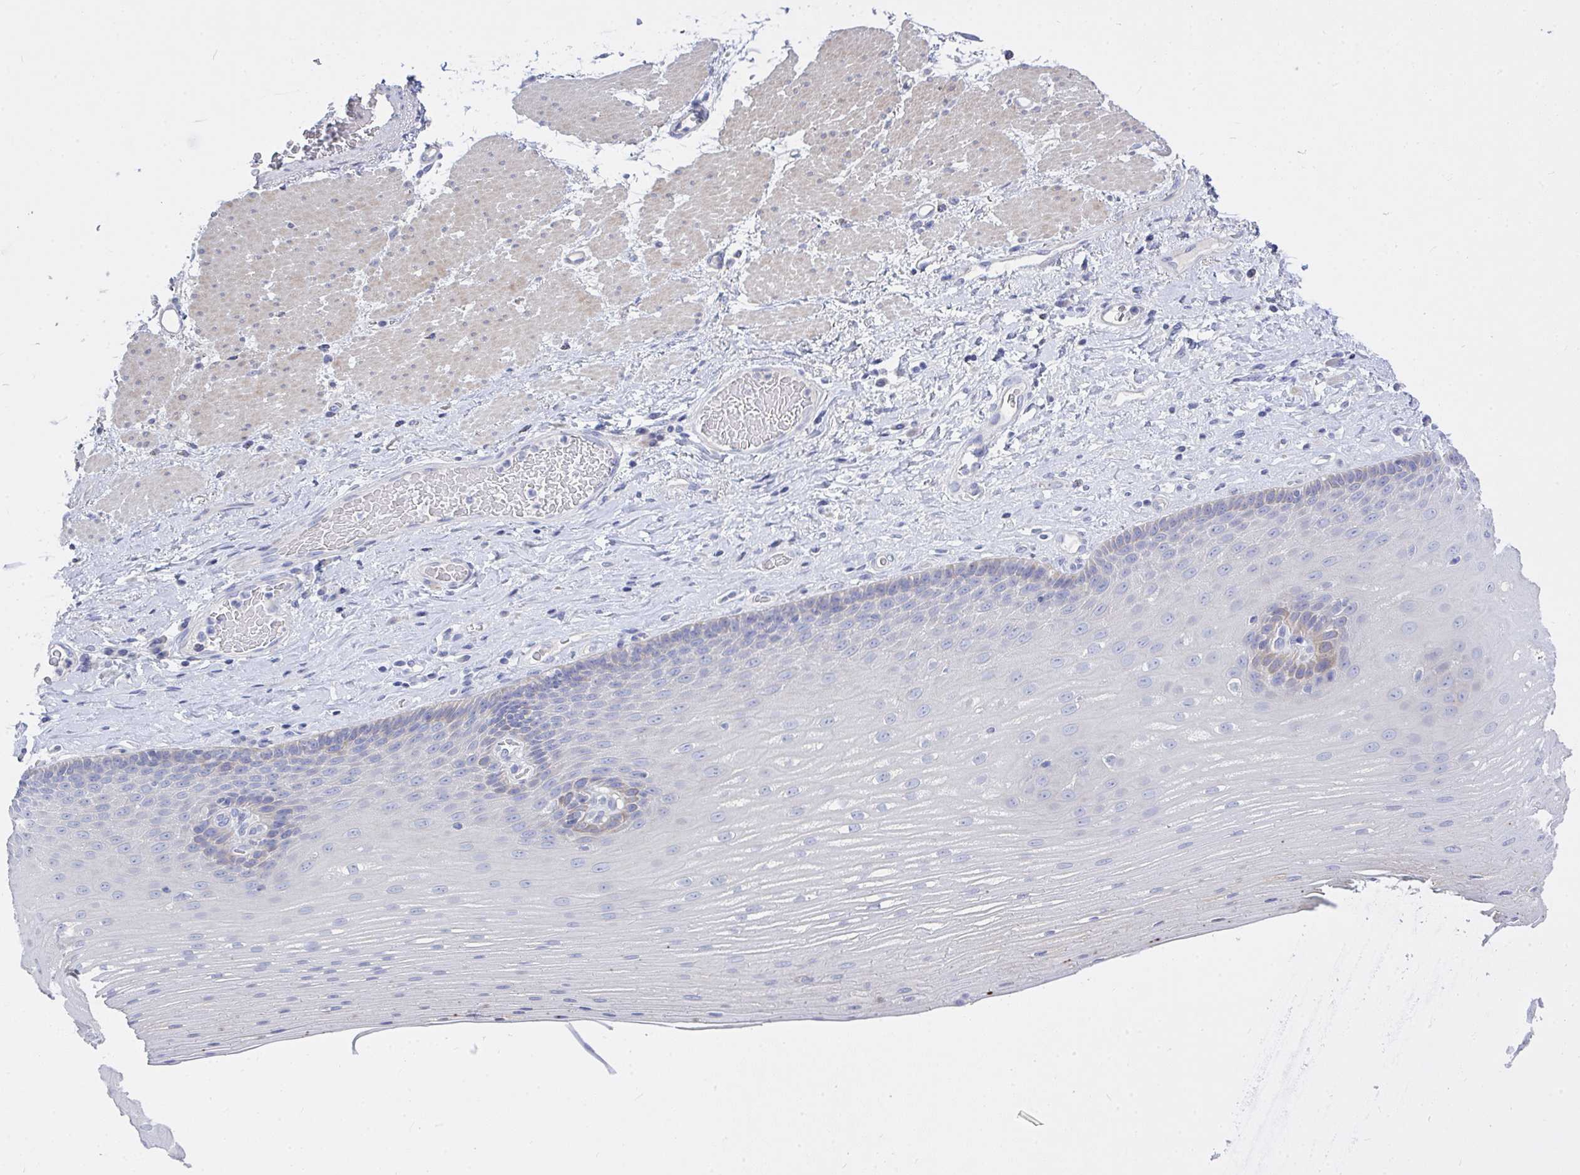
{"staining": {"intensity": "negative", "quantity": "none", "location": "none"}, "tissue": "esophagus", "cell_type": "Squamous epithelial cells", "image_type": "normal", "snomed": [{"axis": "morphology", "description": "Normal tissue, NOS"}, {"axis": "topography", "description": "Esophagus"}], "caption": "Immunohistochemistry (IHC) of normal esophagus displays no staining in squamous epithelial cells. Brightfield microscopy of immunohistochemistry (IHC) stained with DAB (3,3'-diaminobenzidine) (brown) and hematoxylin (blue), captured at high magnification.", "gene": "ZNF561", "patient": {"sex": "male", "age": 62}}